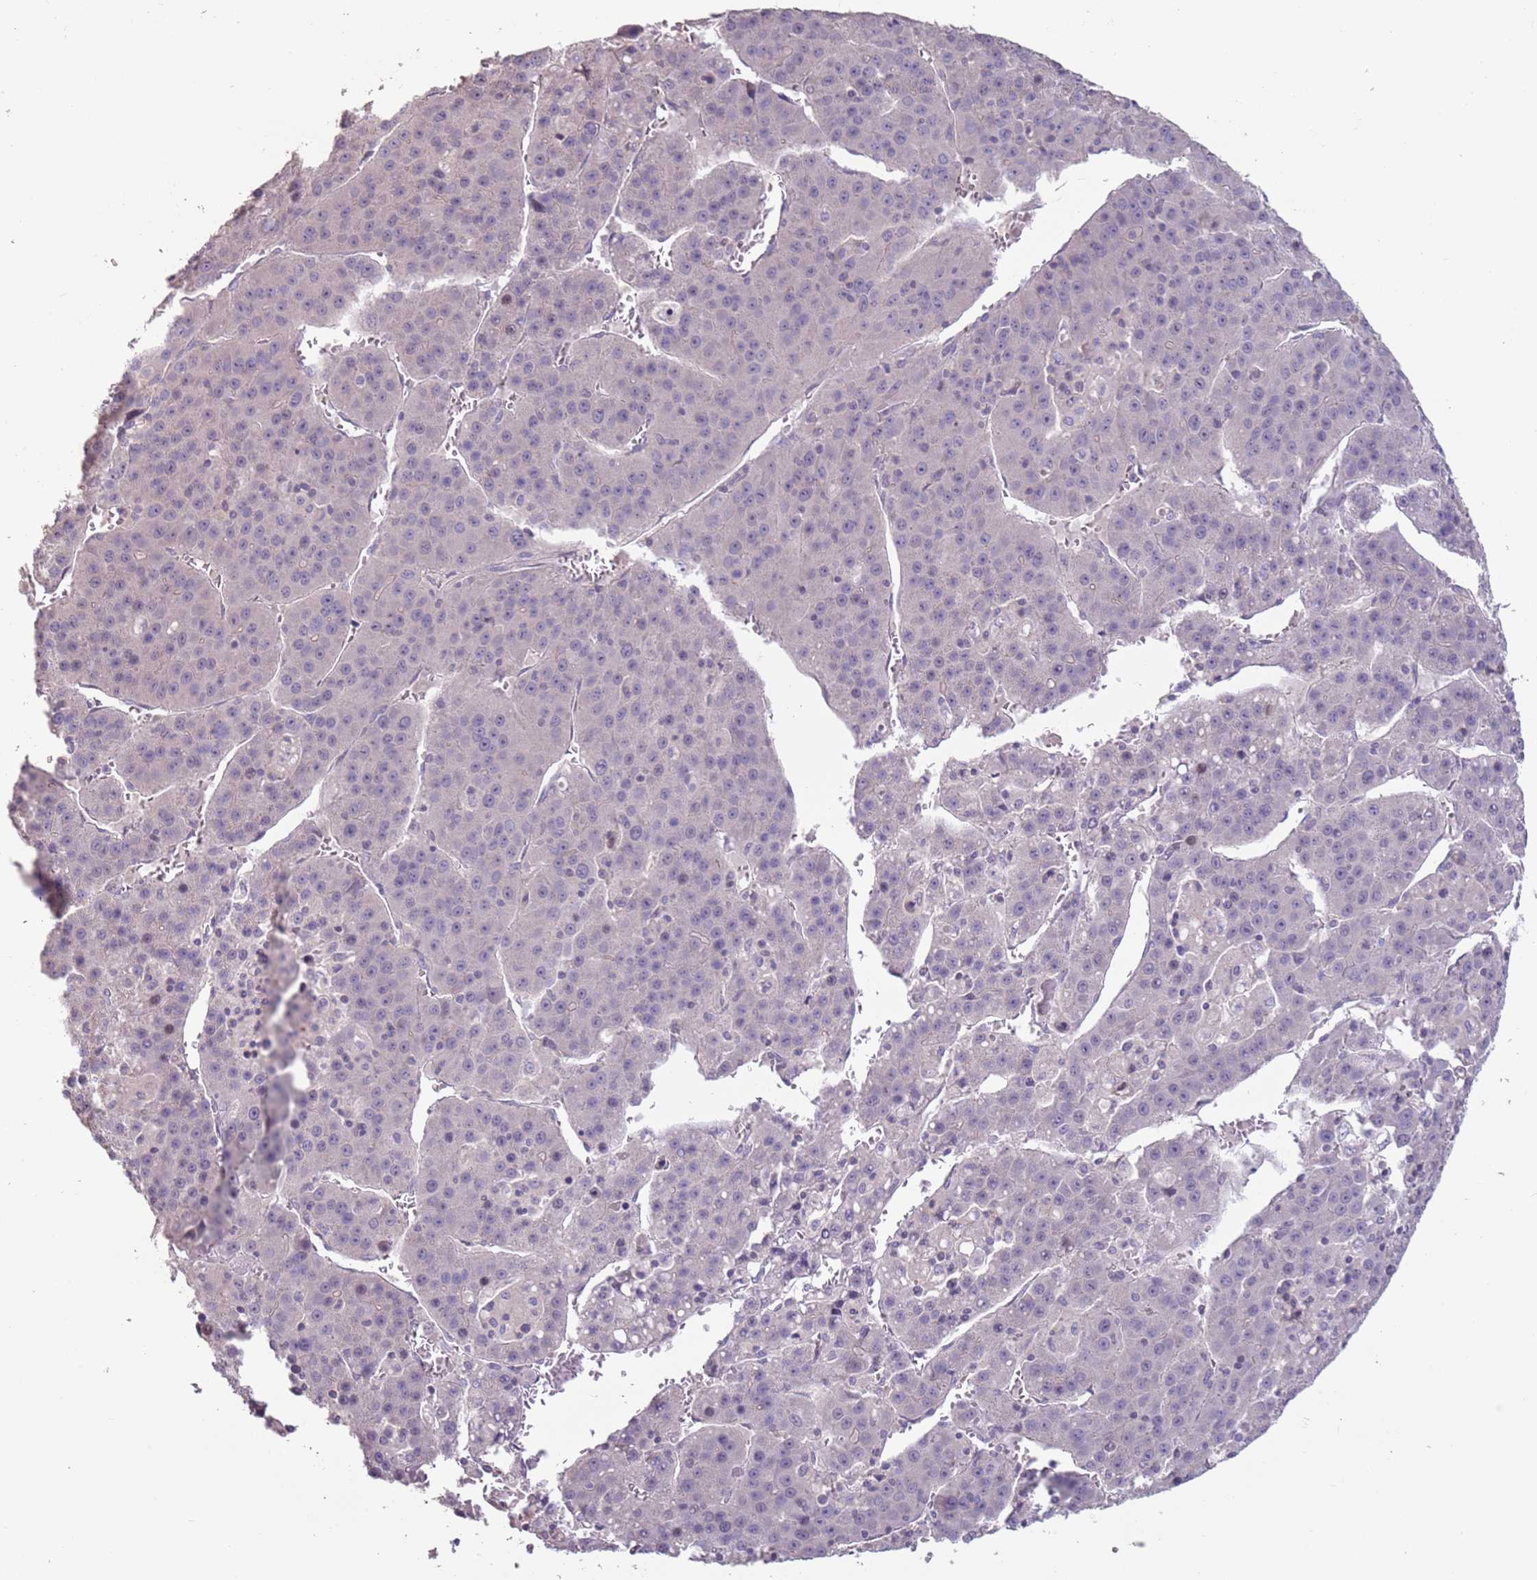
{"staining": {"intensity": "negative", "quantity": "none", "location": "none"}, "tissue": "liver cancer", "cell_type": "Tumor cells", "image_type": "cancer", "snomed": [{"axis": "morphology", "description": "Carcinoma, Hepatocellular, NOS"}, {"axis": "topography", "description": "Liver"}], "caption": "There is no significant expression in tumor cells of liver hepatocellular carcinoma. (Stains: DAB (3,3'-diaminobenzidine) immunohistochemistry (IHC) with hematoxylin counter stain, Microscopy: brightfield microscopy at high magnification).", "gene": "MBD3L1", "patient": {"sex": "female", "age": 53}}